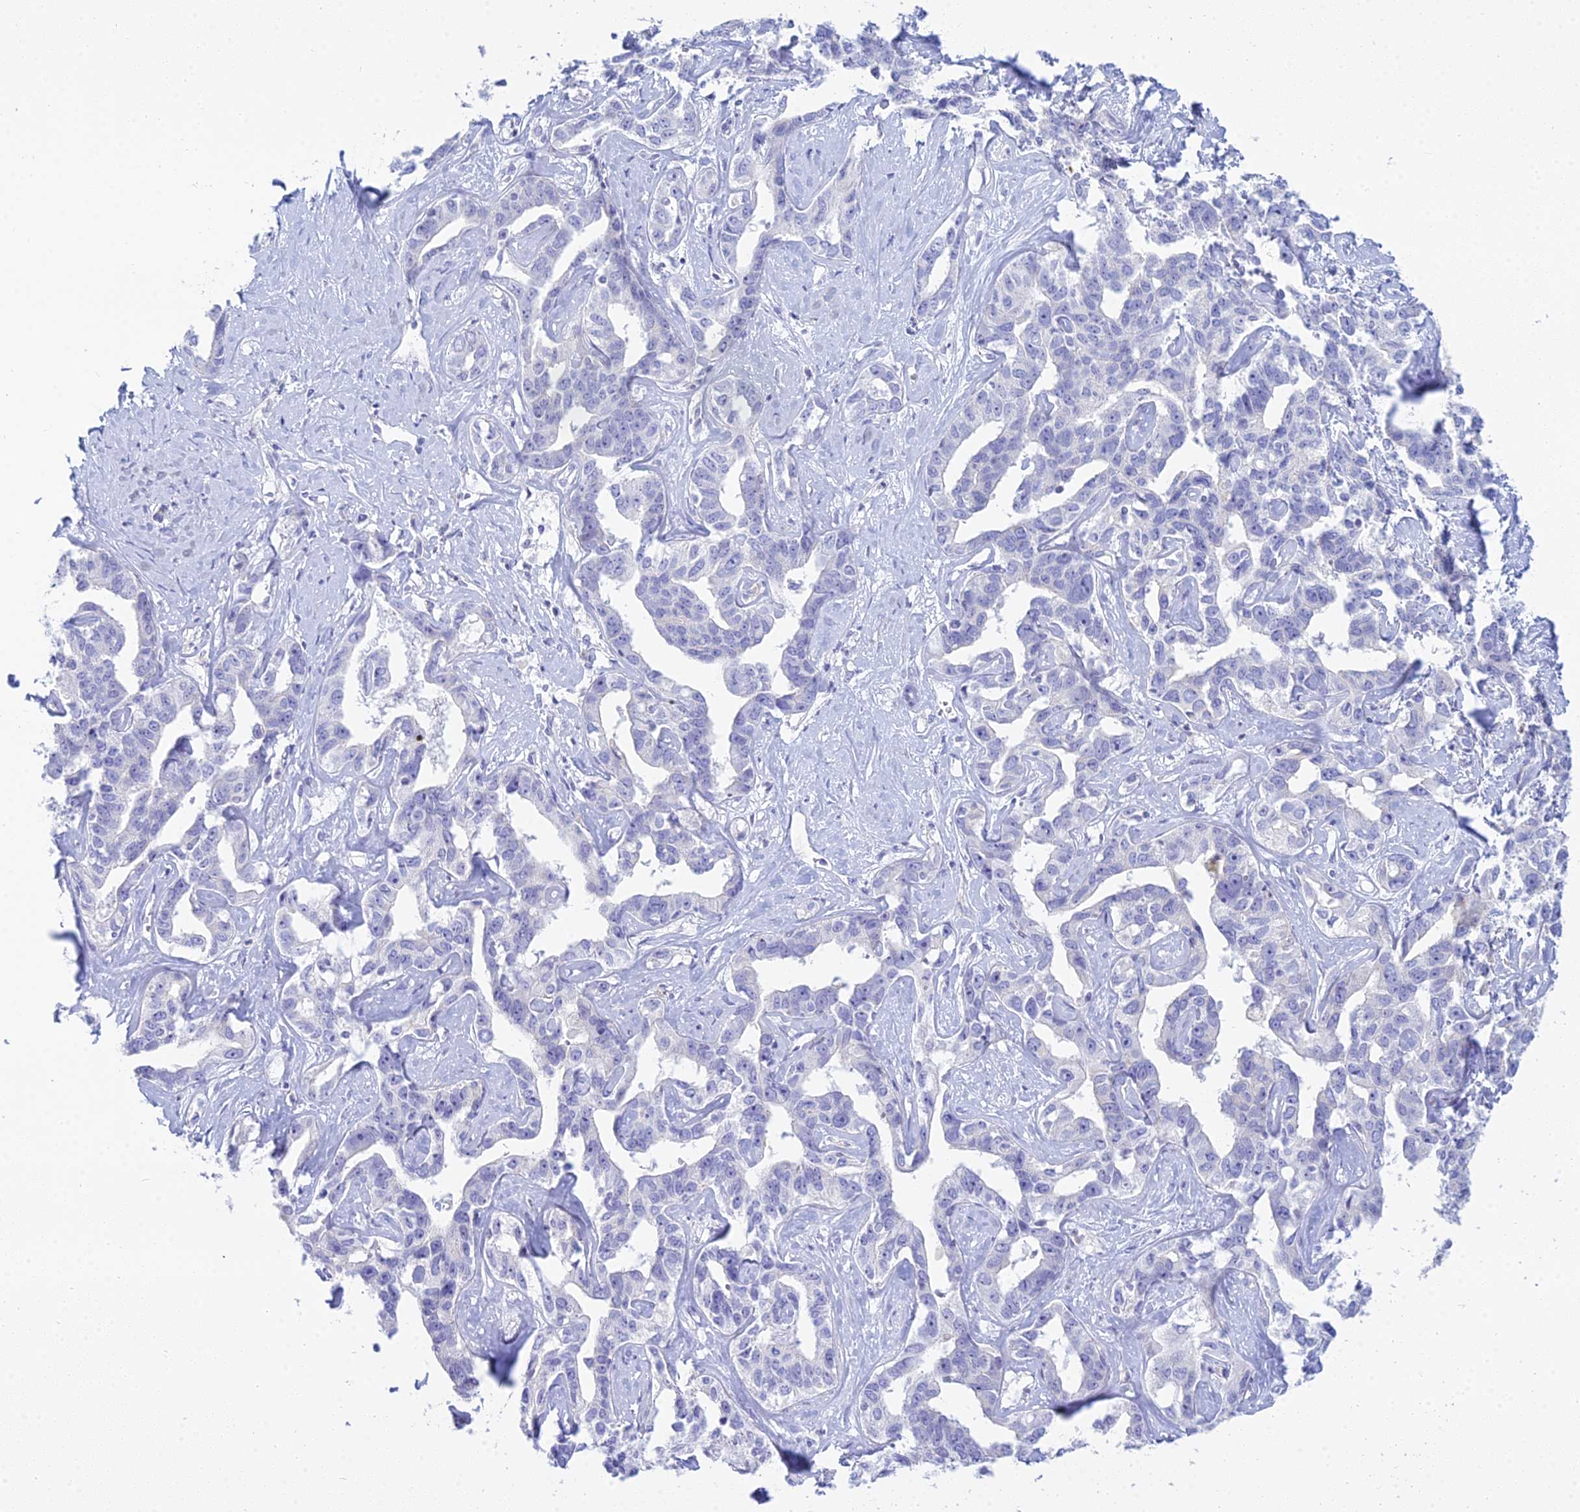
{"staining": {"intensity": "negative", "quantity": "none", "location": "none"}, "tissue": "liver cancer", "cell_type": "Tumor cells", "image_type": "cancer", "snomed": [{"axis": "morphology", "description": "Cholangiocarcinoma"}, {"axis": "topography", "description": "Liver"}], "caption": "Immunohistochemistry (IHC) of human liver cancer (cholangiocarcinoma) shows no expression in tumor cells. The staining is performed using DAB (3,3'-diaminobenzidine) brown chromogen with nuclei counter-stained in using hematoxylin.", "gene": "SMIM24", "patient": {"sex": "male", "age": 59}}